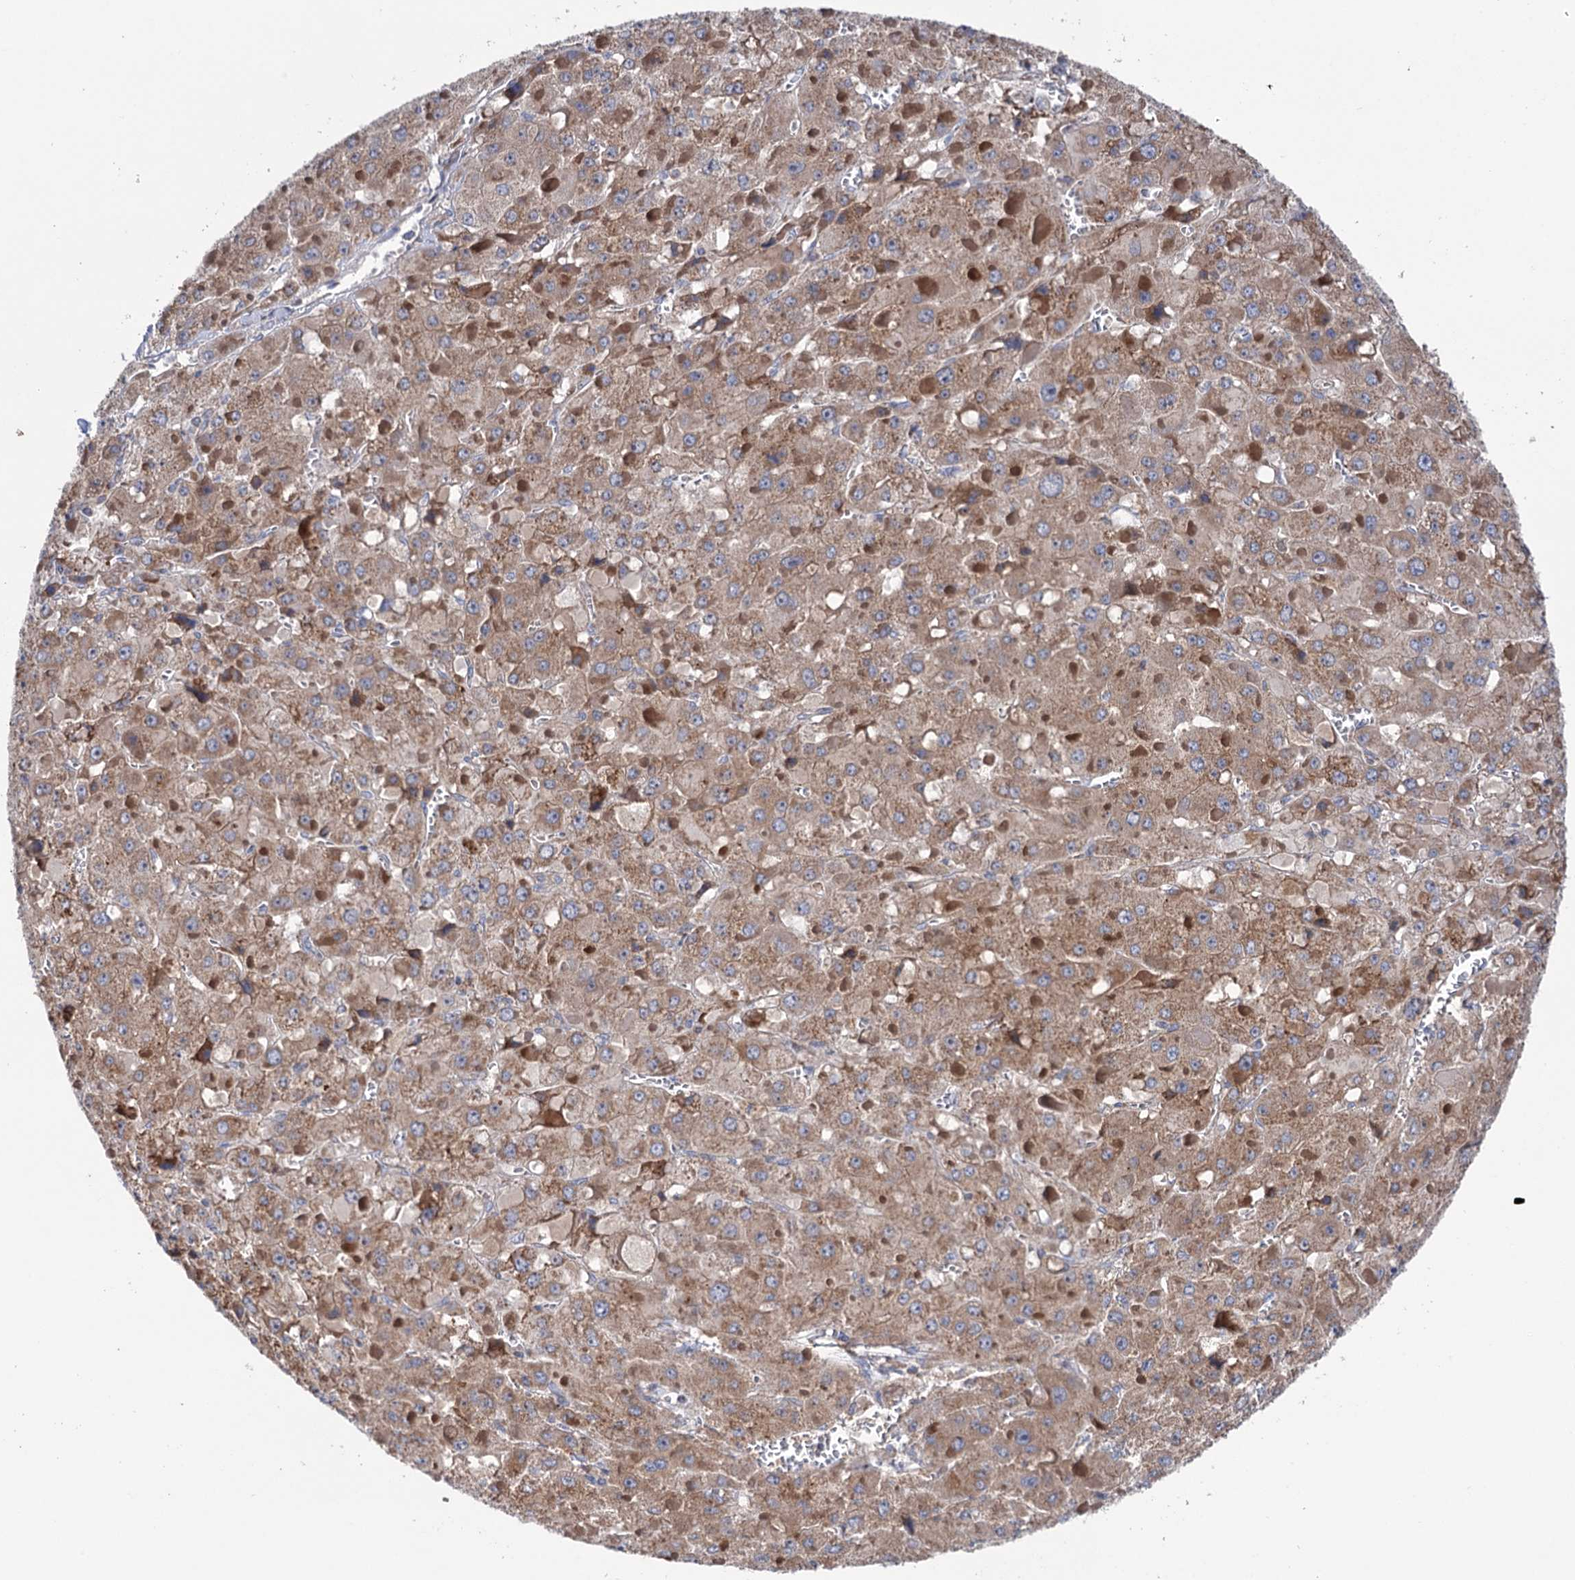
{"staining": {"intensity": "moderate", "quantity": ">75%", "location": "cytoplasmic/membranous"}, "tissue": "liver cancer", "cell_type": "Tumor cells", "image_type": "cancer", "snomed": [{"axis": "morphology", "description": "Carcinoma, Hepatocellular, NOS"}, {"axis": "topography", "description": "Liver"}], "caption": "Liver cancer (hepatocellular carcinoma) stained with immunohistochemistry (IHC) reveals moderate cytoplasmic/membranous expression in approximately >75% of tumor cells.", "gene": "SUCLA2", "patient": {"sex": "female", "age": 73}}